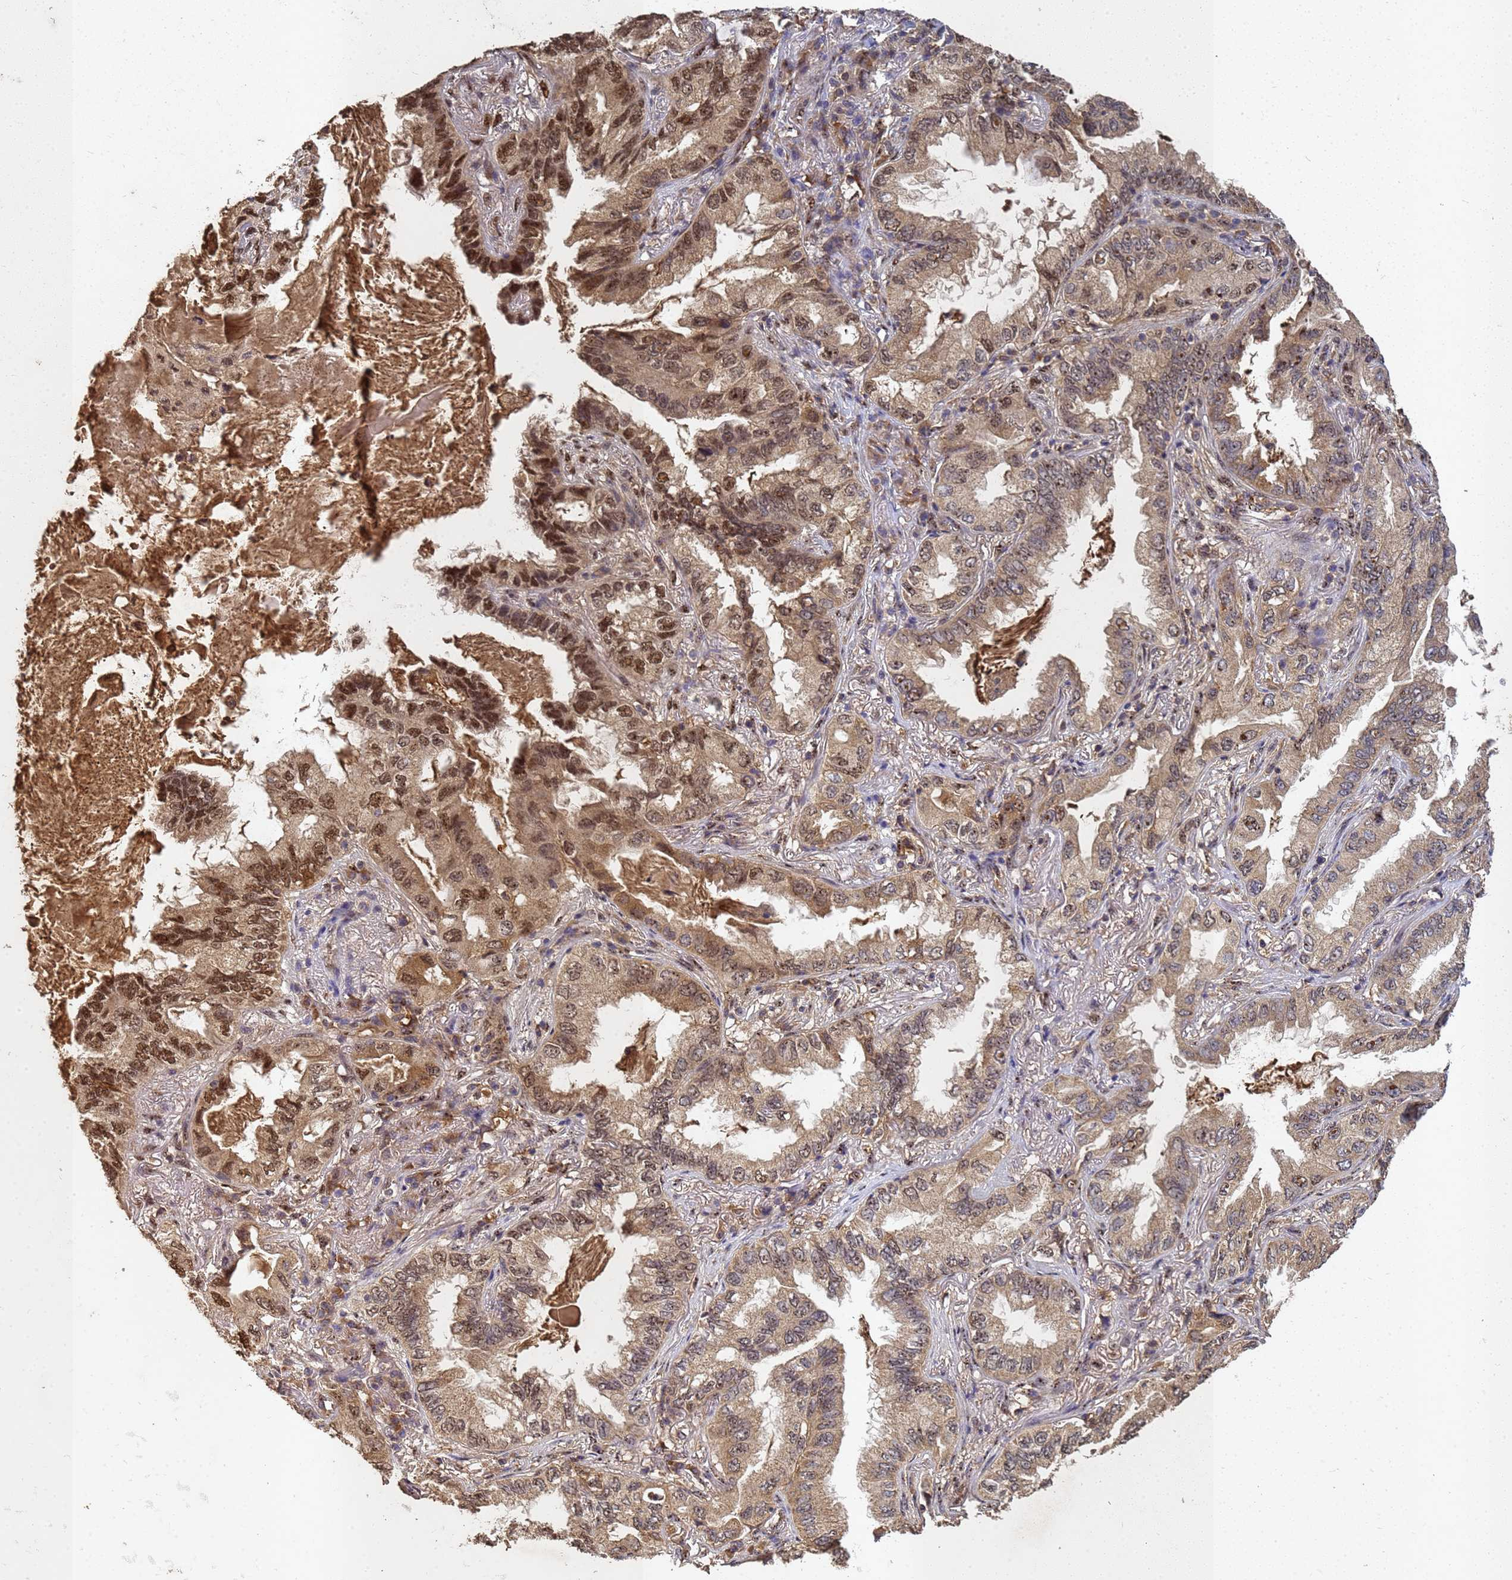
{"staining": {"intensity": "strong", "quantity": "25%-75%", "location": "cytoplasmic/membranous,nuclear"}, "tissue": "lung cancer", "cell_type": "Tumor cells", "image_type": "cancer", "snomed": [{"axis": "morphology", "description": "Adenocarcinoma, NOS"}, {"axis": "topography", "description": "Lung"}], "caption": "Protein expression analysis of lung cancer (adenocarcinoma) reveals strong cytoplasmic/membranous and nuclear staining in approximately 25%-75% of tumor cells.", "gene": "SECISBP2", "patient": {"sex": "female", "age": 69}}